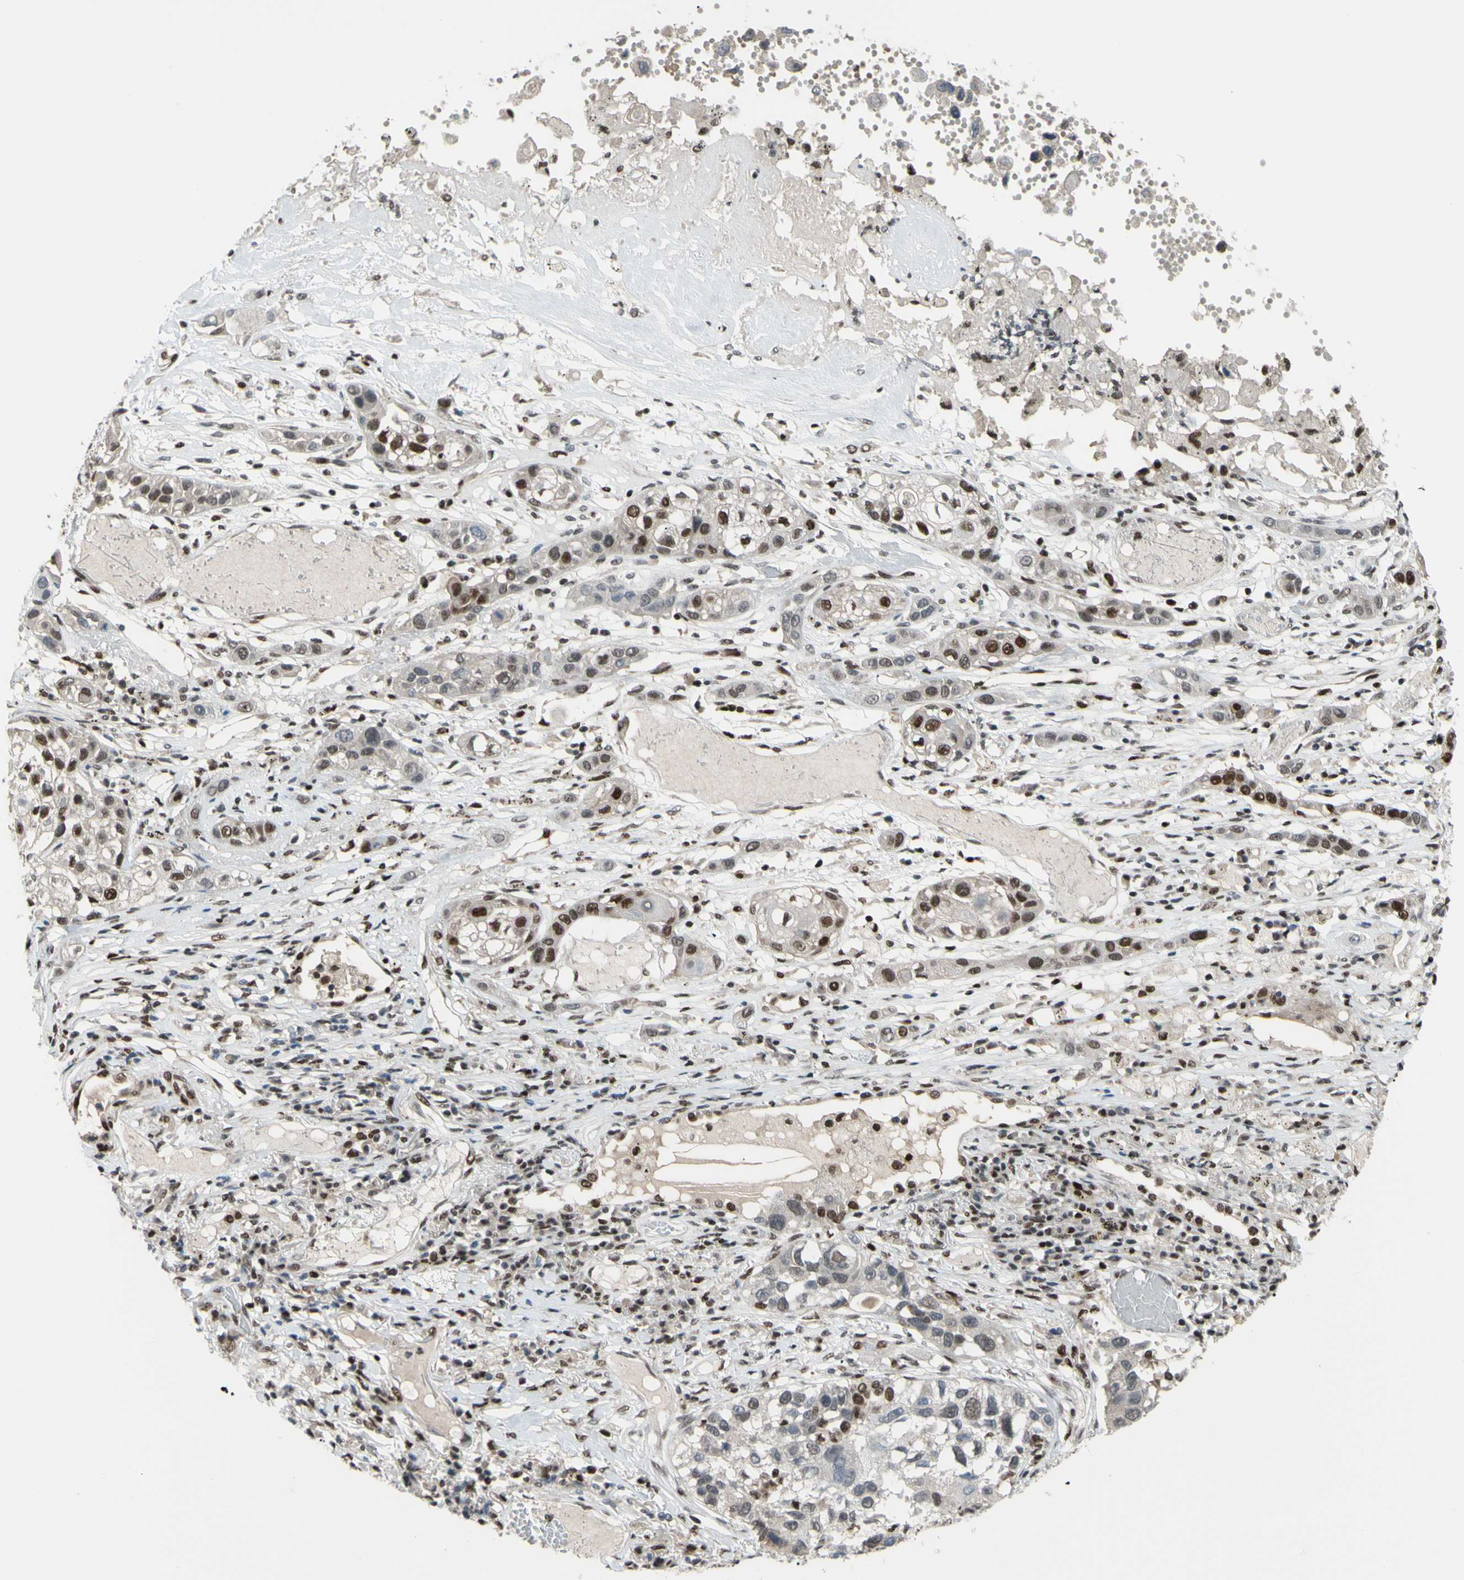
{"staining": {"intensity": "moderate", "quantity": ">75%", "location": "cytoplasmic/membranous,nuclear"}, "tissue": "lung cancer", "cell_type": "Tumor cells", "image_type": "cancer", "snomed": [{"axis": "morphology", "description": "Squamous cell carcinoma, NOS"}, {"axis": "topography", "description": "Lung"}], "caption": "Protein staining demonstrates moderate cytoplasmic/membranous and nuclear positivity in about >75% of tumor cells in squamous cell carcinoma (lung).", "gene": "FKBP5", "patient": {"sex": "male", "age": 71}}